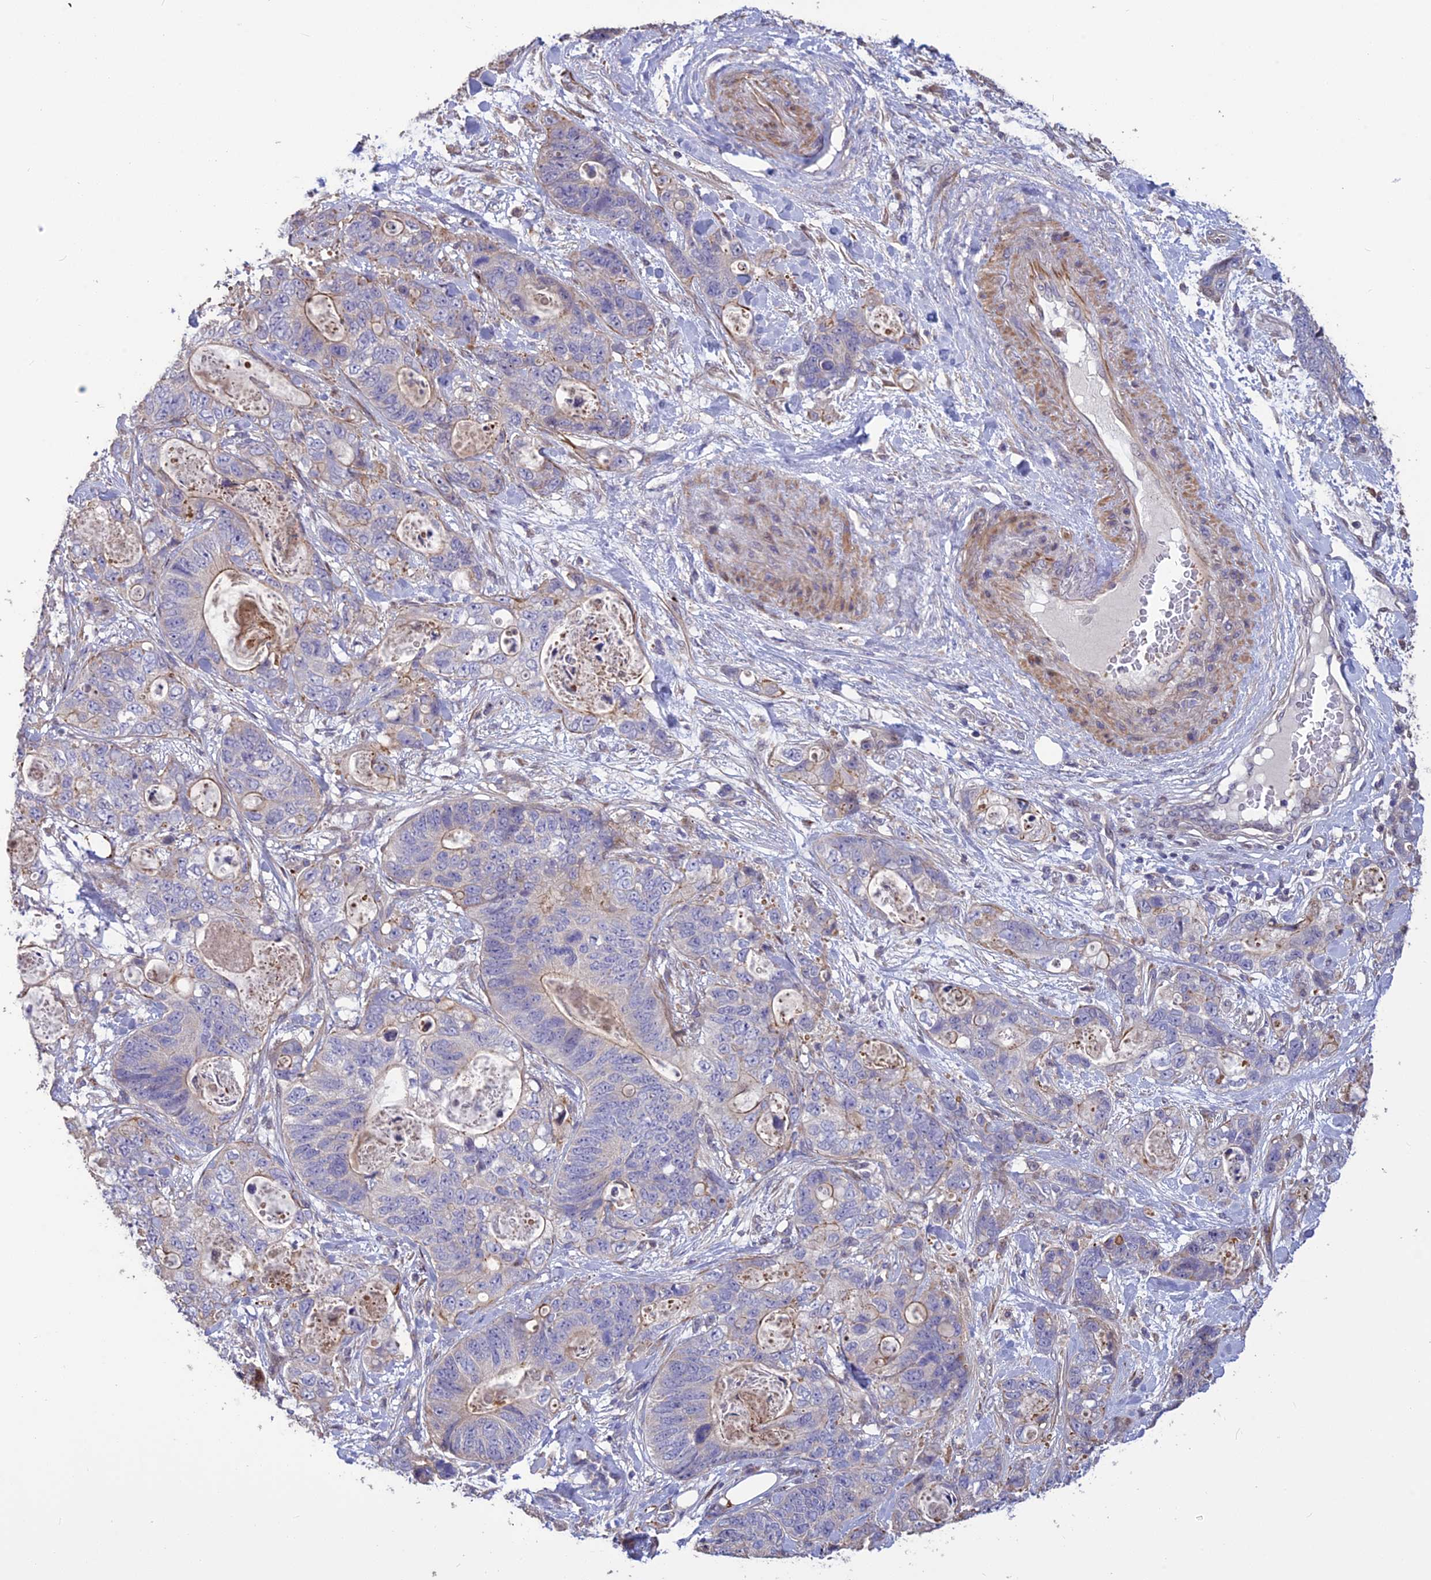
{"staining": {"intensity": "moderate", "quantity": "<25%", "location": "cytoplasmic/membranous"}, "tissue": "stomach cancer", "cell_type": "Tumor cells", "image_type": "cancer", "snomed": [{"axis": "morphology", "description": "Normal tissue, NOS"}, {"axis": "morphology", "description": "Adenocarcinoma, NOS"}, {"axis": "topography", "description": "Stomach"}], "caption": "Stomach cancer stained with immunohistochemistry exhibits moderate cytoplasmic/membranous expression in approximately <25% of tumor cells.", "gene": "SPG21", "patient": {"sex": "female", "age": 89}}